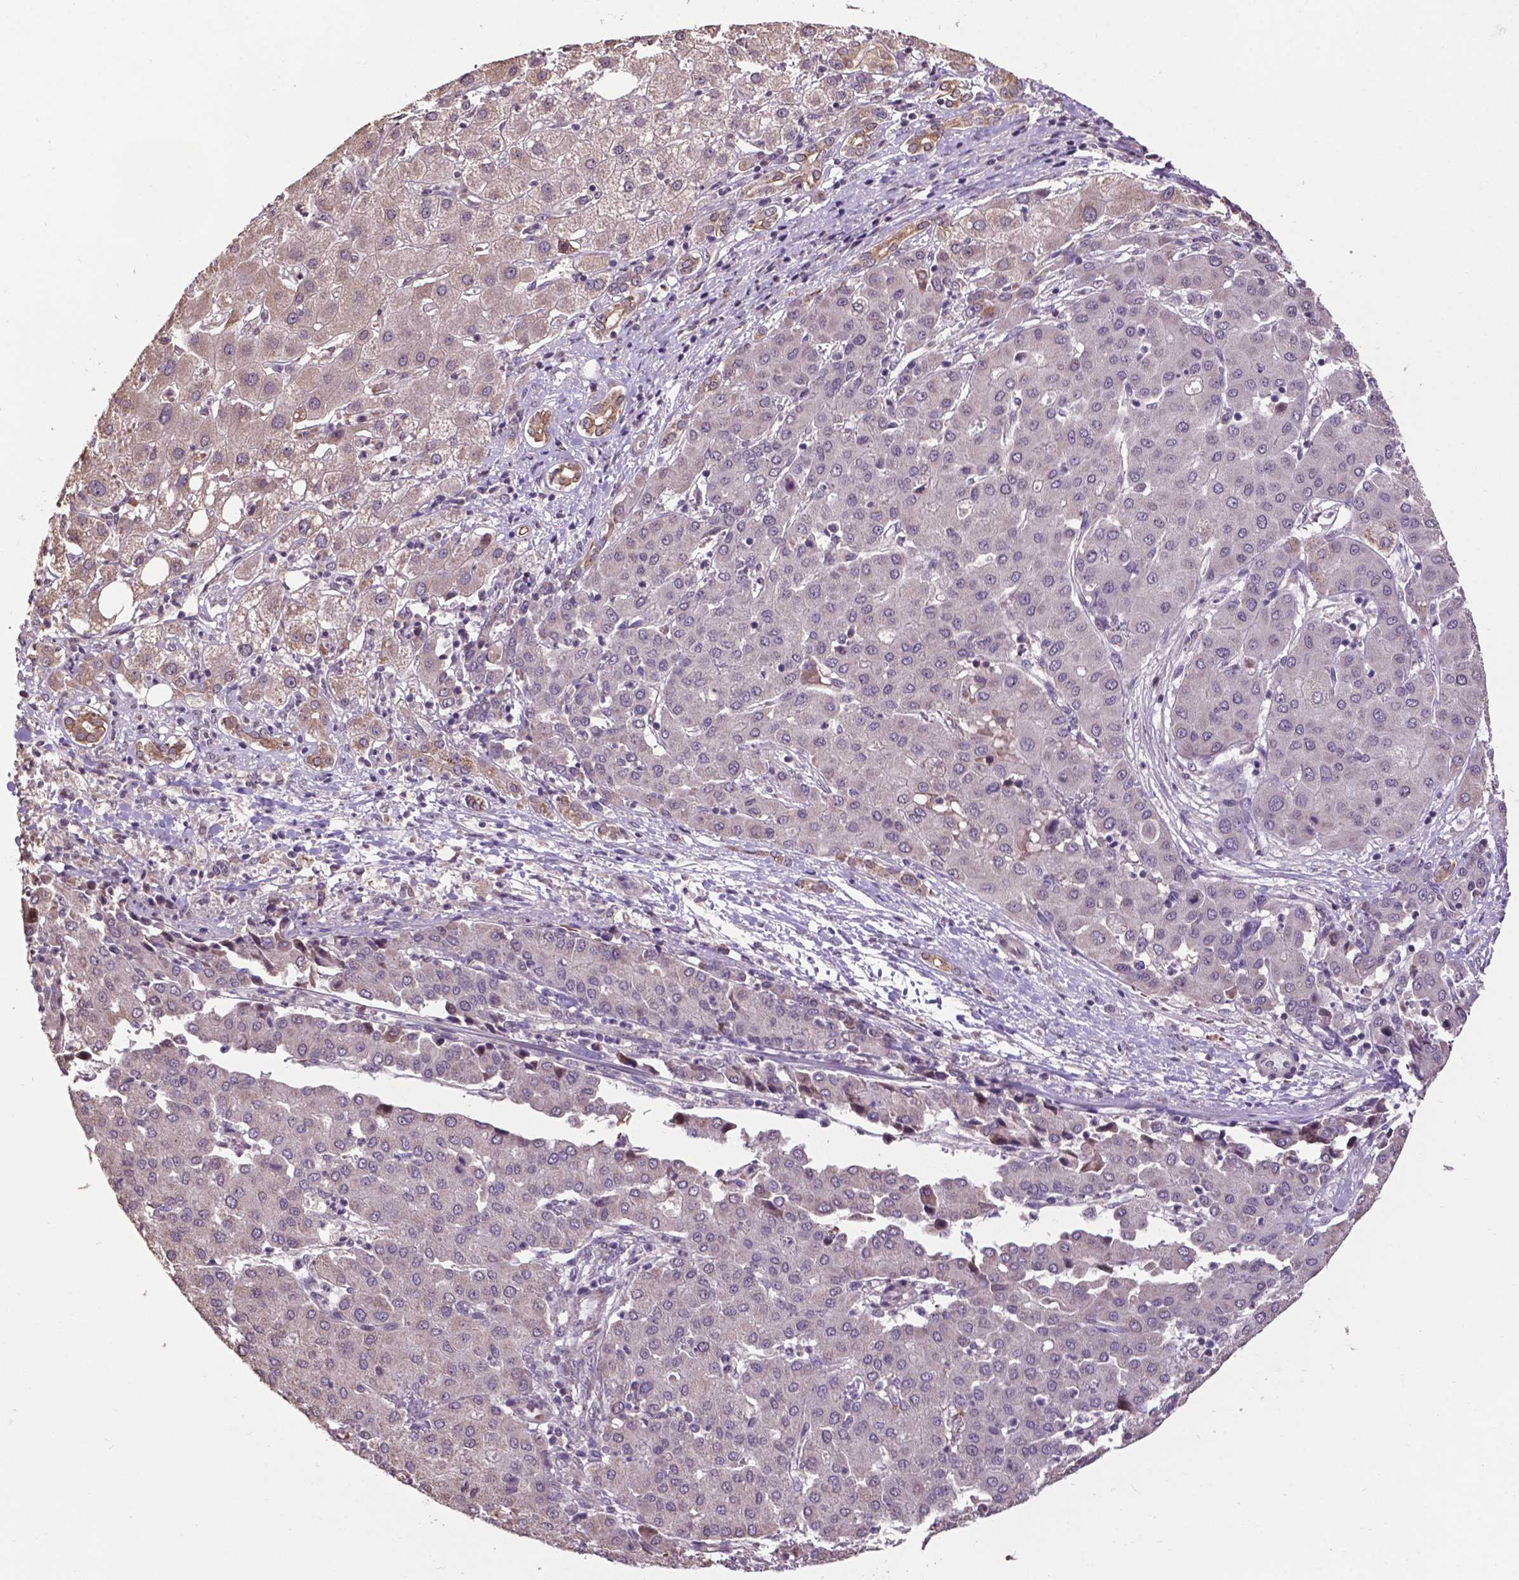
{"staining": {"intensity": "negative", "quantity": "none", "location": "none"}, "tissue": "liver cancer", "cell_type": "Tumor cells", "image_type": "cancer", "snomed": [{"axis": "morphology", "description": "Carcinoma, Hepatocellular, NOS"}, {"axis": "topography", "description": "Liver"}], "caption": "Immunohistochemical staining of liver cancer (hepatocellular carcinoma) demonstrates no significant expression in tumor cells. The staining was performed using DAB to visualize the protein expression in brown, while the nuclei were stained in blue with hematoxylin (Magnification: 20x).", "gene": "GLRA2", "patient": {"sex": "male", "age": 65}}